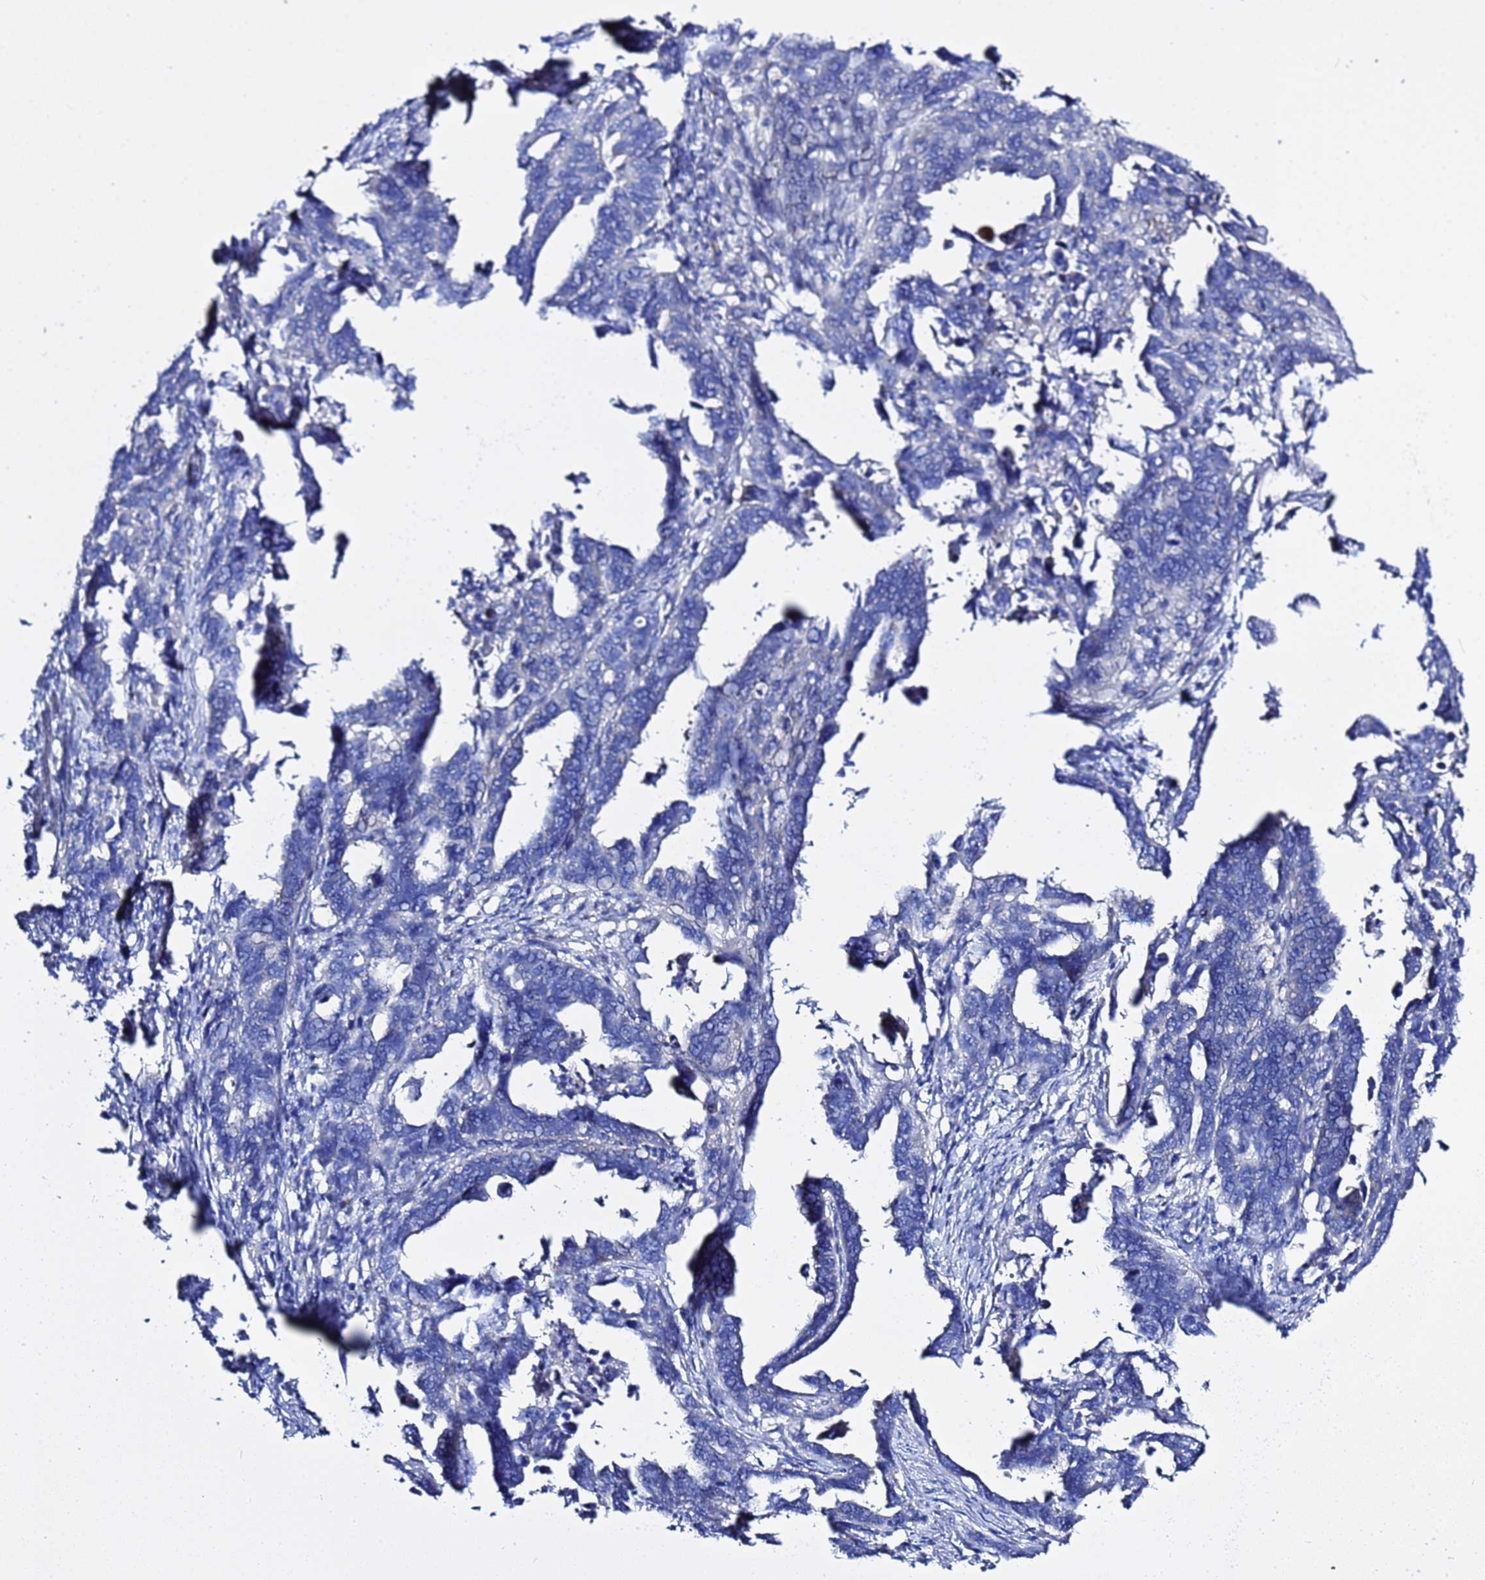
{"staining": {"intensity": "negative", "quantity": "none", "location": "none"}, "tissue": "endometrial cancer", "cell_type": "Tumor cells", "image_type": "cancer", "snomed": [{"axis": "morphology", "description": "Adenocarcinoma, NOS"}, {"axis": "topography", "description": "Endometrium"}], "caption": "Immunohistochemistry of endometrial cancer exhibits no staining in tumor cells. (DAB IHC visualized using brightfield microscopy, high magnification).", "gene": "USP18", "patient": {"sex": "female", "age": 65}}